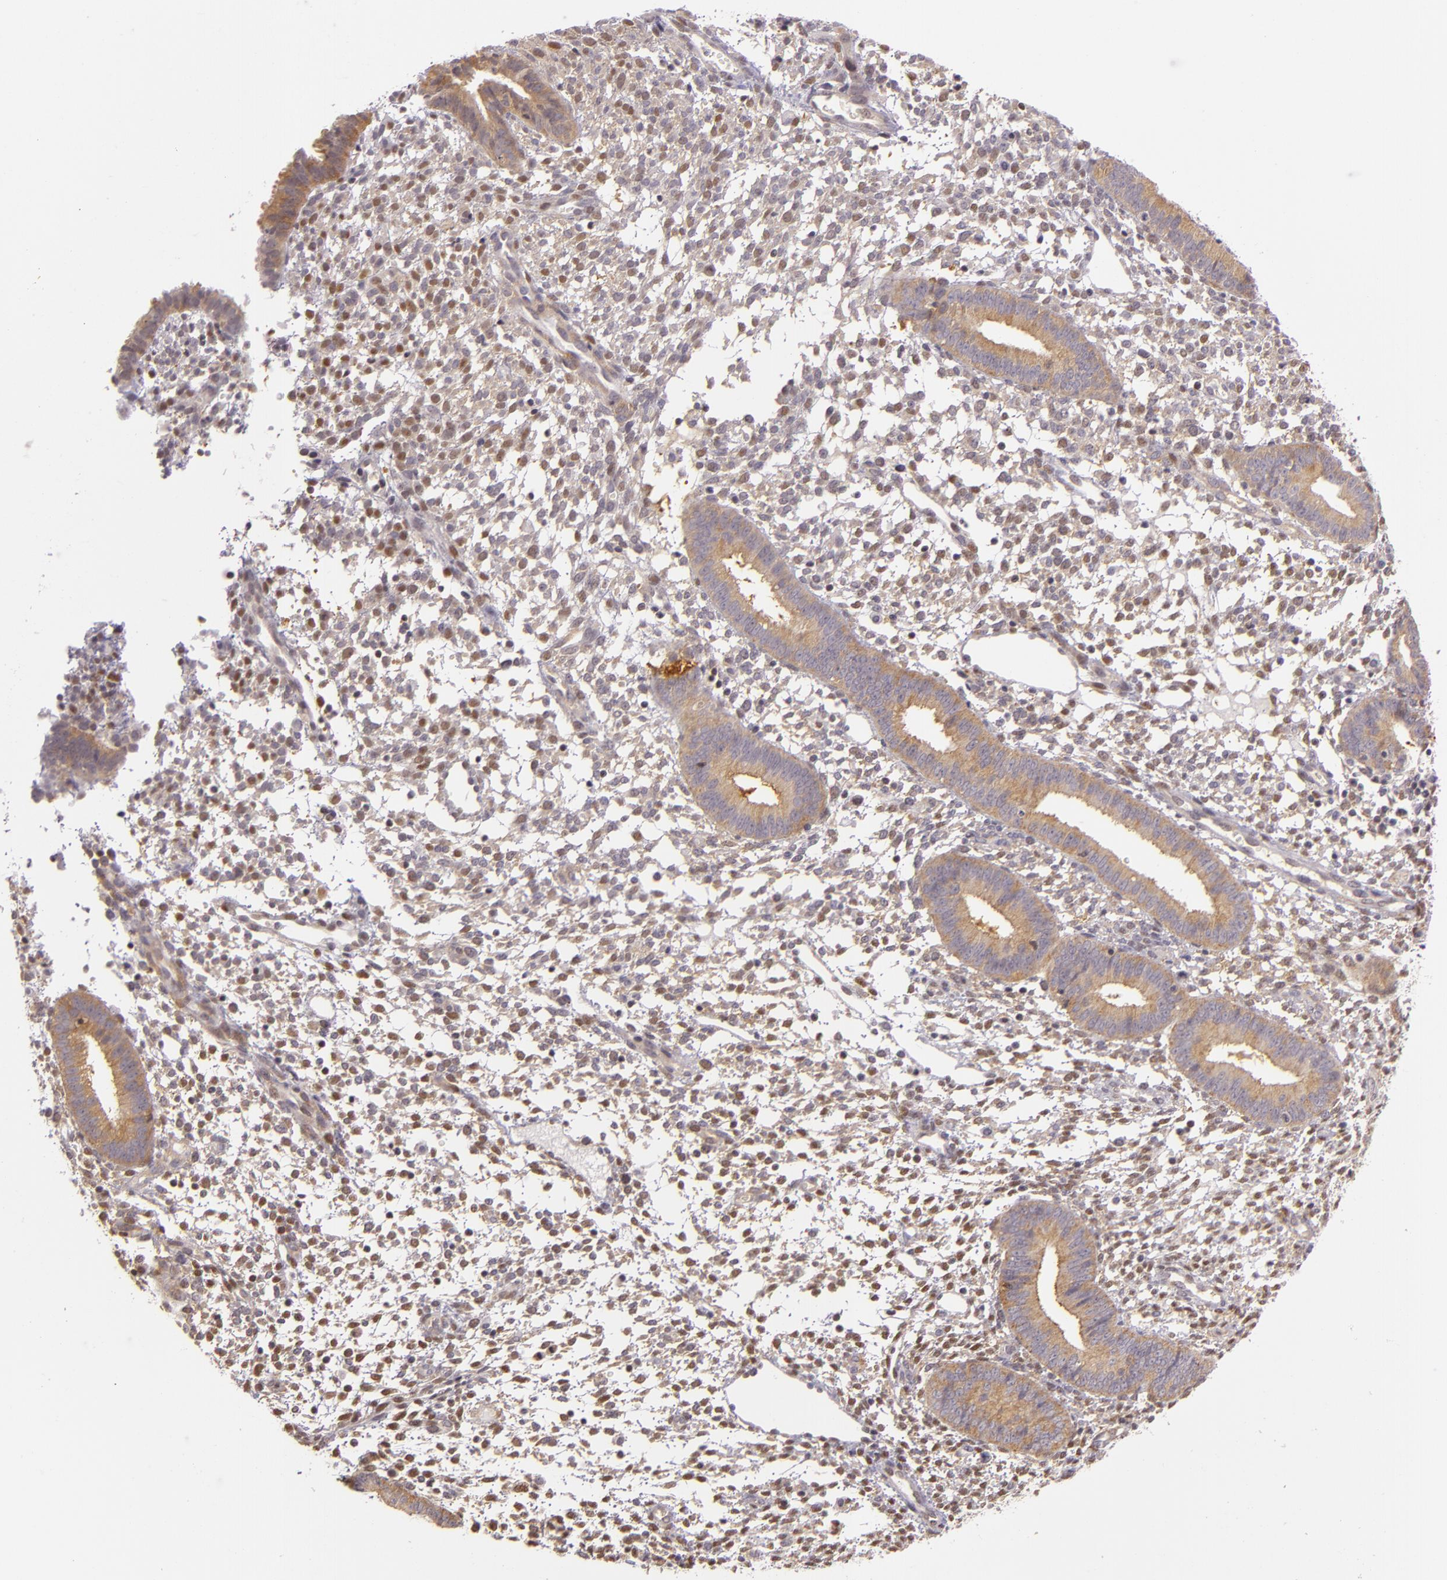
{"staining": {"intensity": "moderate", "quantity": ">75%", "location": "cytoplasmic/membranous,nuclear"}, "tissue": "endometrium", "cell_type": "Cells in endometrial stroma", "image_type": "normal", "snomed": [{"axis": "morphology", "description": "Normal tissue, NOS"}, {"axis": "topography", "description": "Endometrium"}], "caption": "Cells in endometrial stroma exhibit moderate cytoplasmic/membranous,nuclear positivity in approximately >75% of cells in normal endometrium. The staining was performed using DAB (3,3'-diaminobenzidine), with brown indicating positive protein expression. Nuclei are stained blue with hematoxylin.", "gene": "ENSG00000290315", "patient": {"sex": "female", "age": 35}}